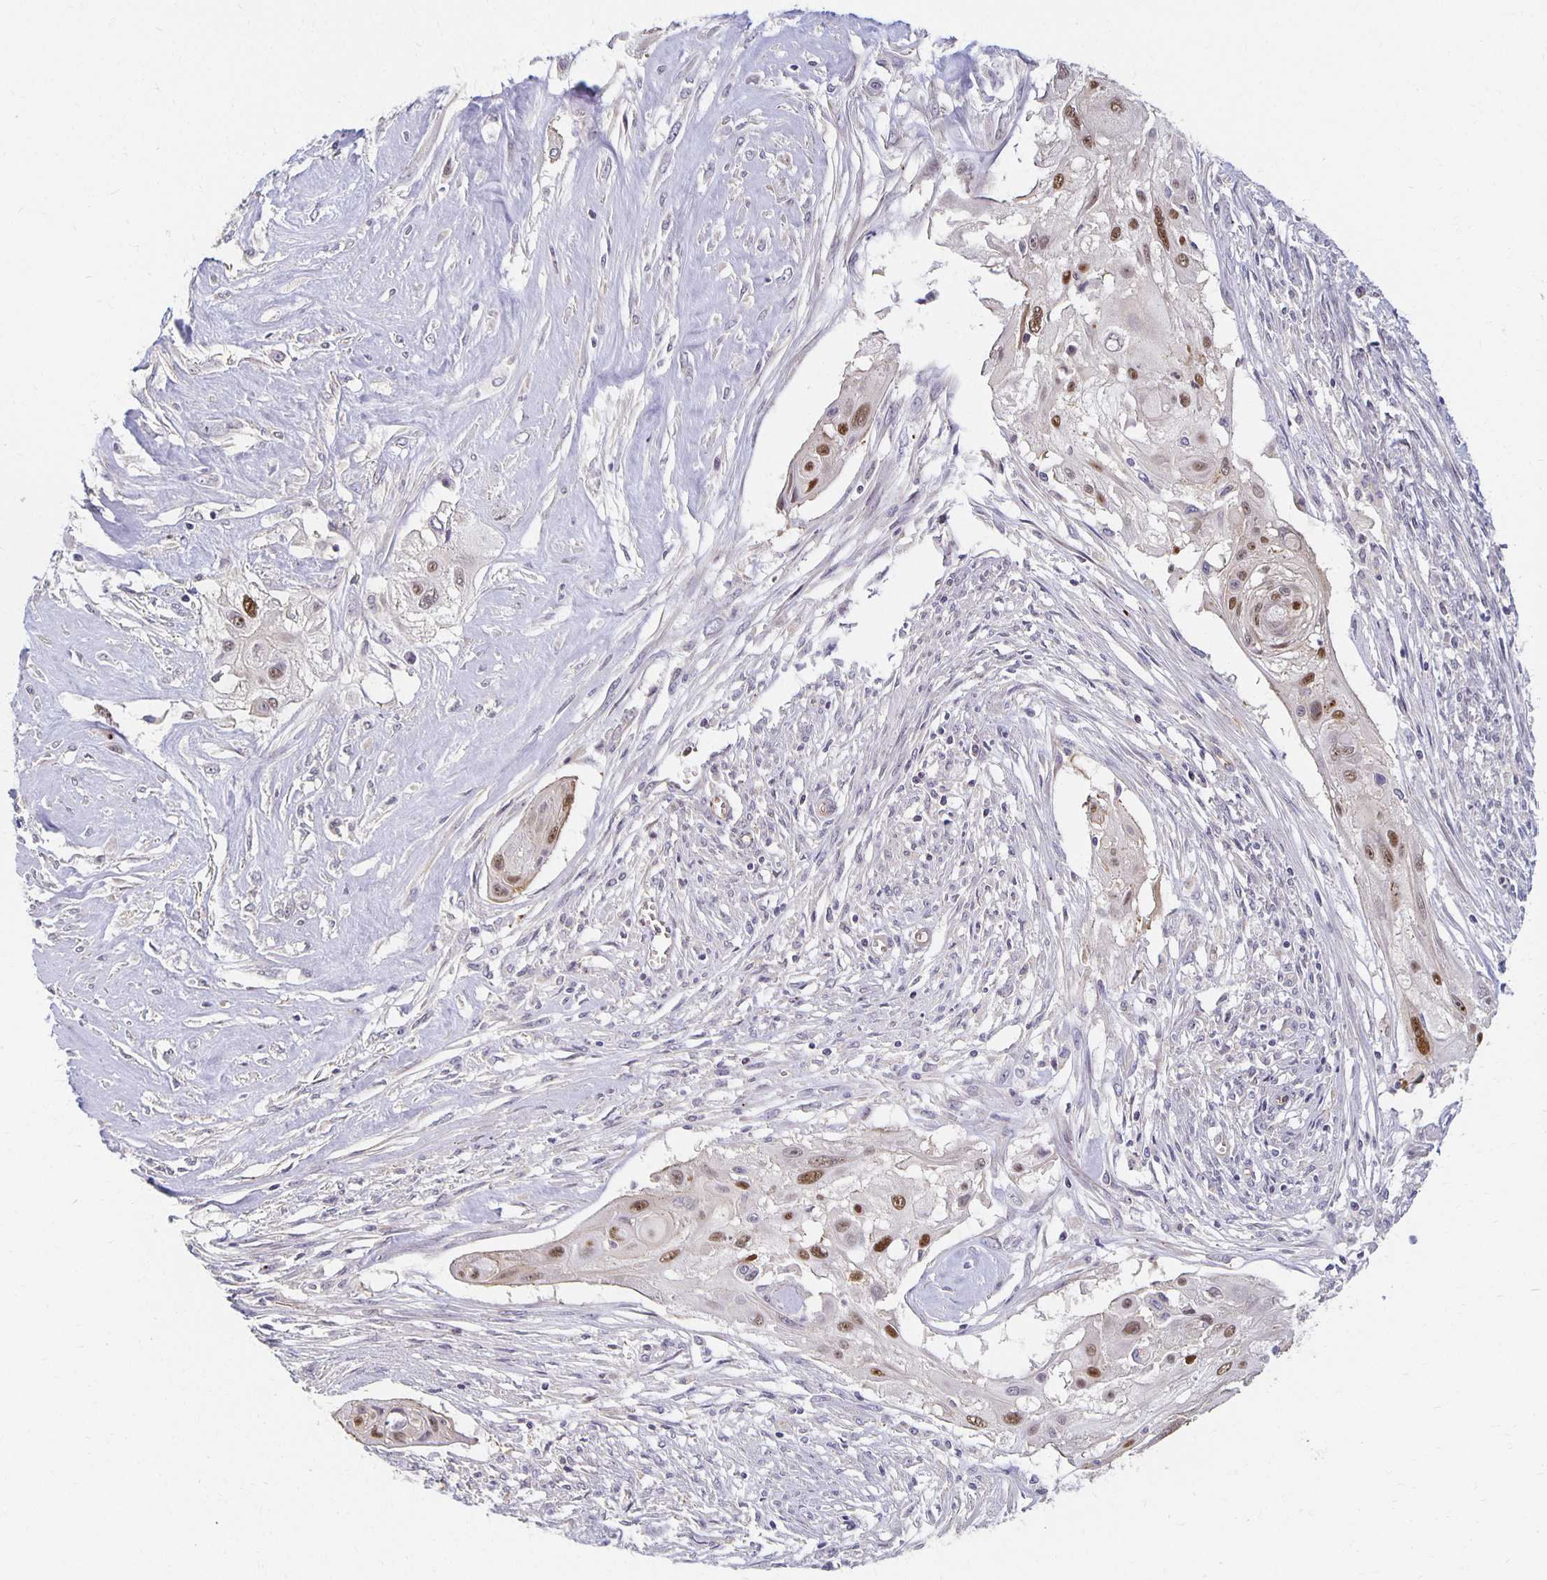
{"staining": {"intensity": "moderate", "quantity": ">75%", "location": "nuclear"}, "tissue": "cervical cancer", "cell_type": "Tumor cells", "image_type": "cancer", "snomed": [{"axis": "morphology", "description": "Squamous cell carcinoma, NOS"}, {"axis": "topography", "description": "Cervix"}], "caption": "Immunohistochemistry (IHC) histopathology image of neoplastic tissue: human cervical squamous cell carcinoma stained using immunohistochemistry (IHC) shows medium levels of moderate protein expression localized specifically in the nuclear of tumor cells, appearing as a nuclear brown color.", "gene": "SORL1", "patient": {"sex": "female", "age": 49}}